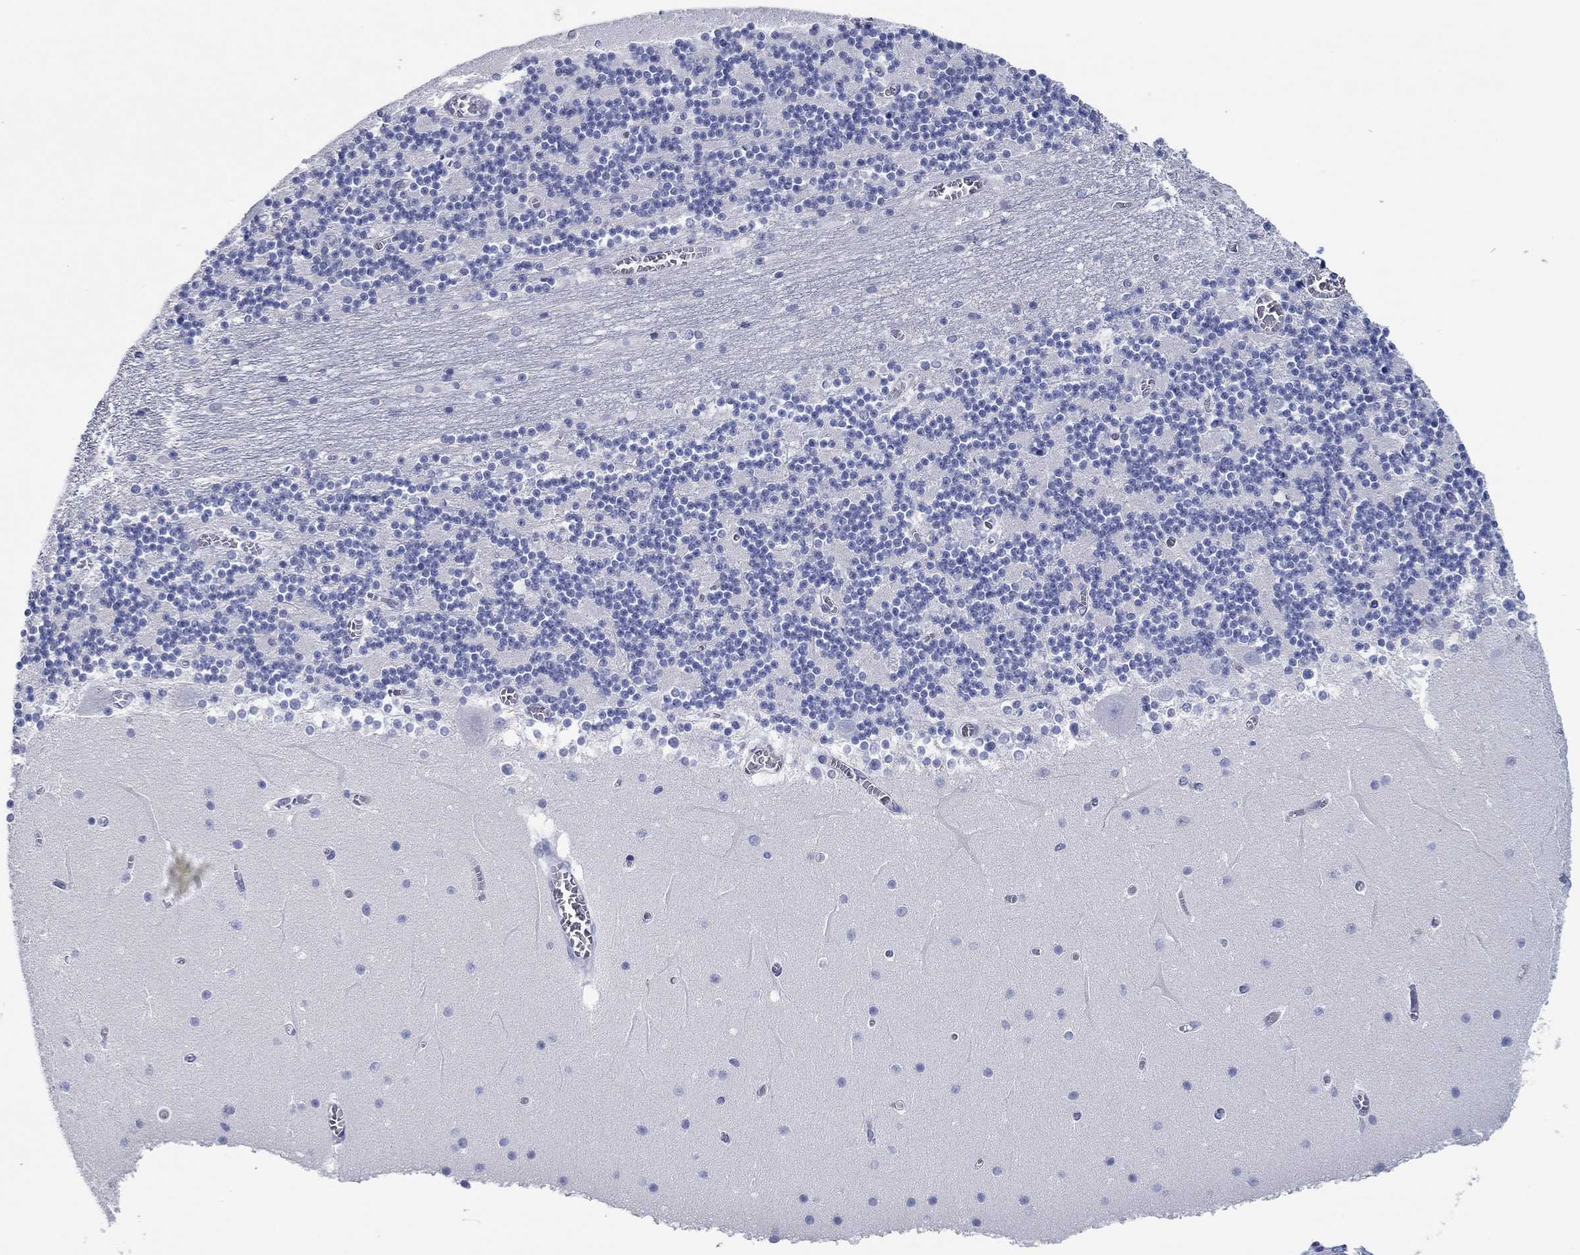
{"staining": {"intensity": "negative", "quantity": "none", "location": "none"}, "tissue": "cerebellum", "cell_type": "Cells in granular layer", "image_type": "normal", "snomed": [{"axis": "morphology", "description": "Normal tissue, NOS"}, {"axis": "topography", "description": "Cerebellum"}], "caption": "There is no significant expression in cells in granular layer of cerebellum. (DAB immunohistochemistry with hematoxylin counter stain).", "gene": "POU5F1", "patient": {"sex": "female", "age": 28}}